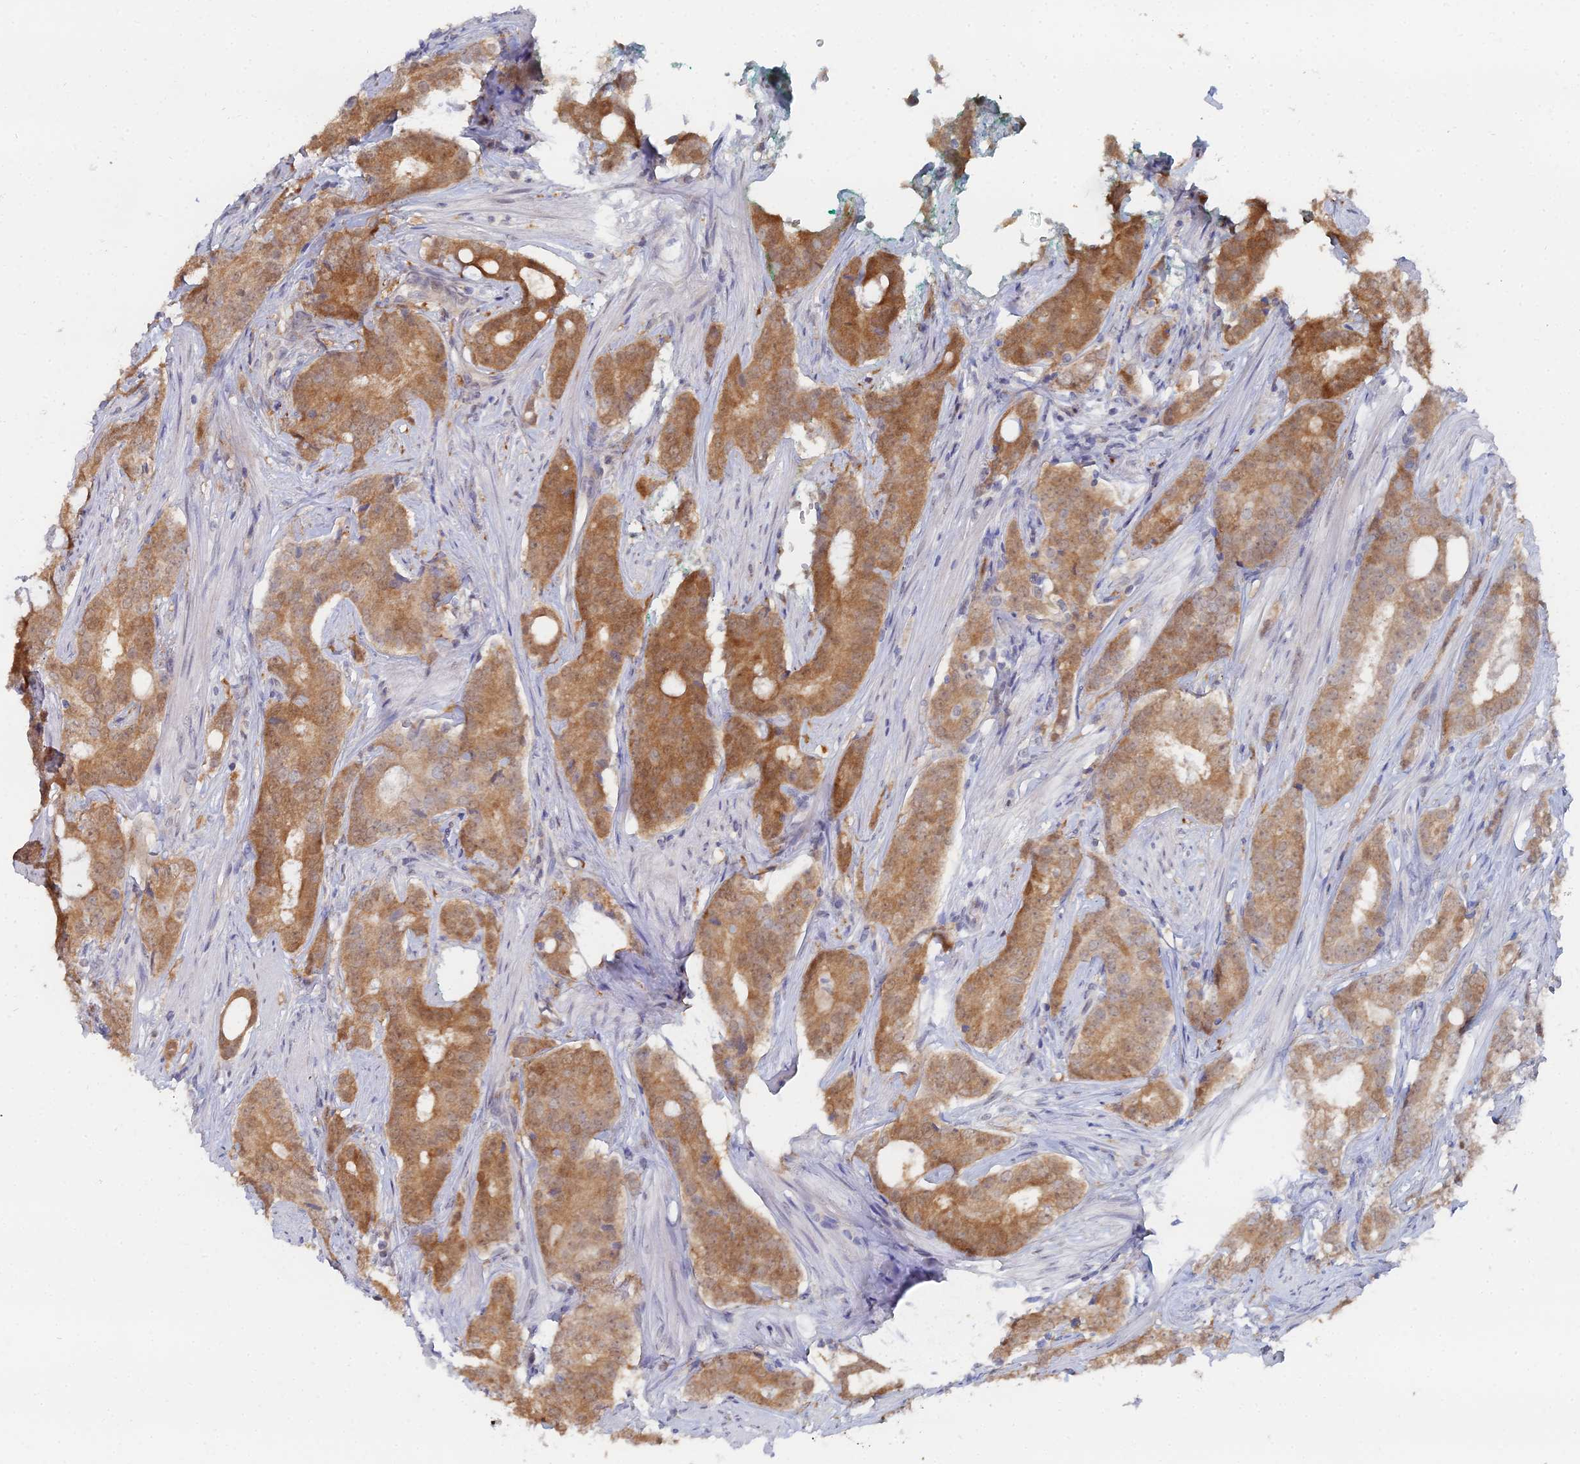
{"staining": {"intensity": "moderate", "quantity": ">75%", "location": "cytoplasmic/membranous"}, "tissue": "prostate cancer", "cell_type": "Tumor cells", "image_type": "cancer", "snomed": [{"axis": "morphology", "description": "Adenocarcinoma, High grade"}, {"axis": "topography", "description": "Prostate"}], "caption": "This is an image of immunohistochemistry (IHC) staining of adenocarcinoma (high-grade) (prostate), which shows moderate expression in the cytoplasmic/membranous of tumor cells.", "gene": "THAP4", "patient": {"sex": "male", "age": 63}}